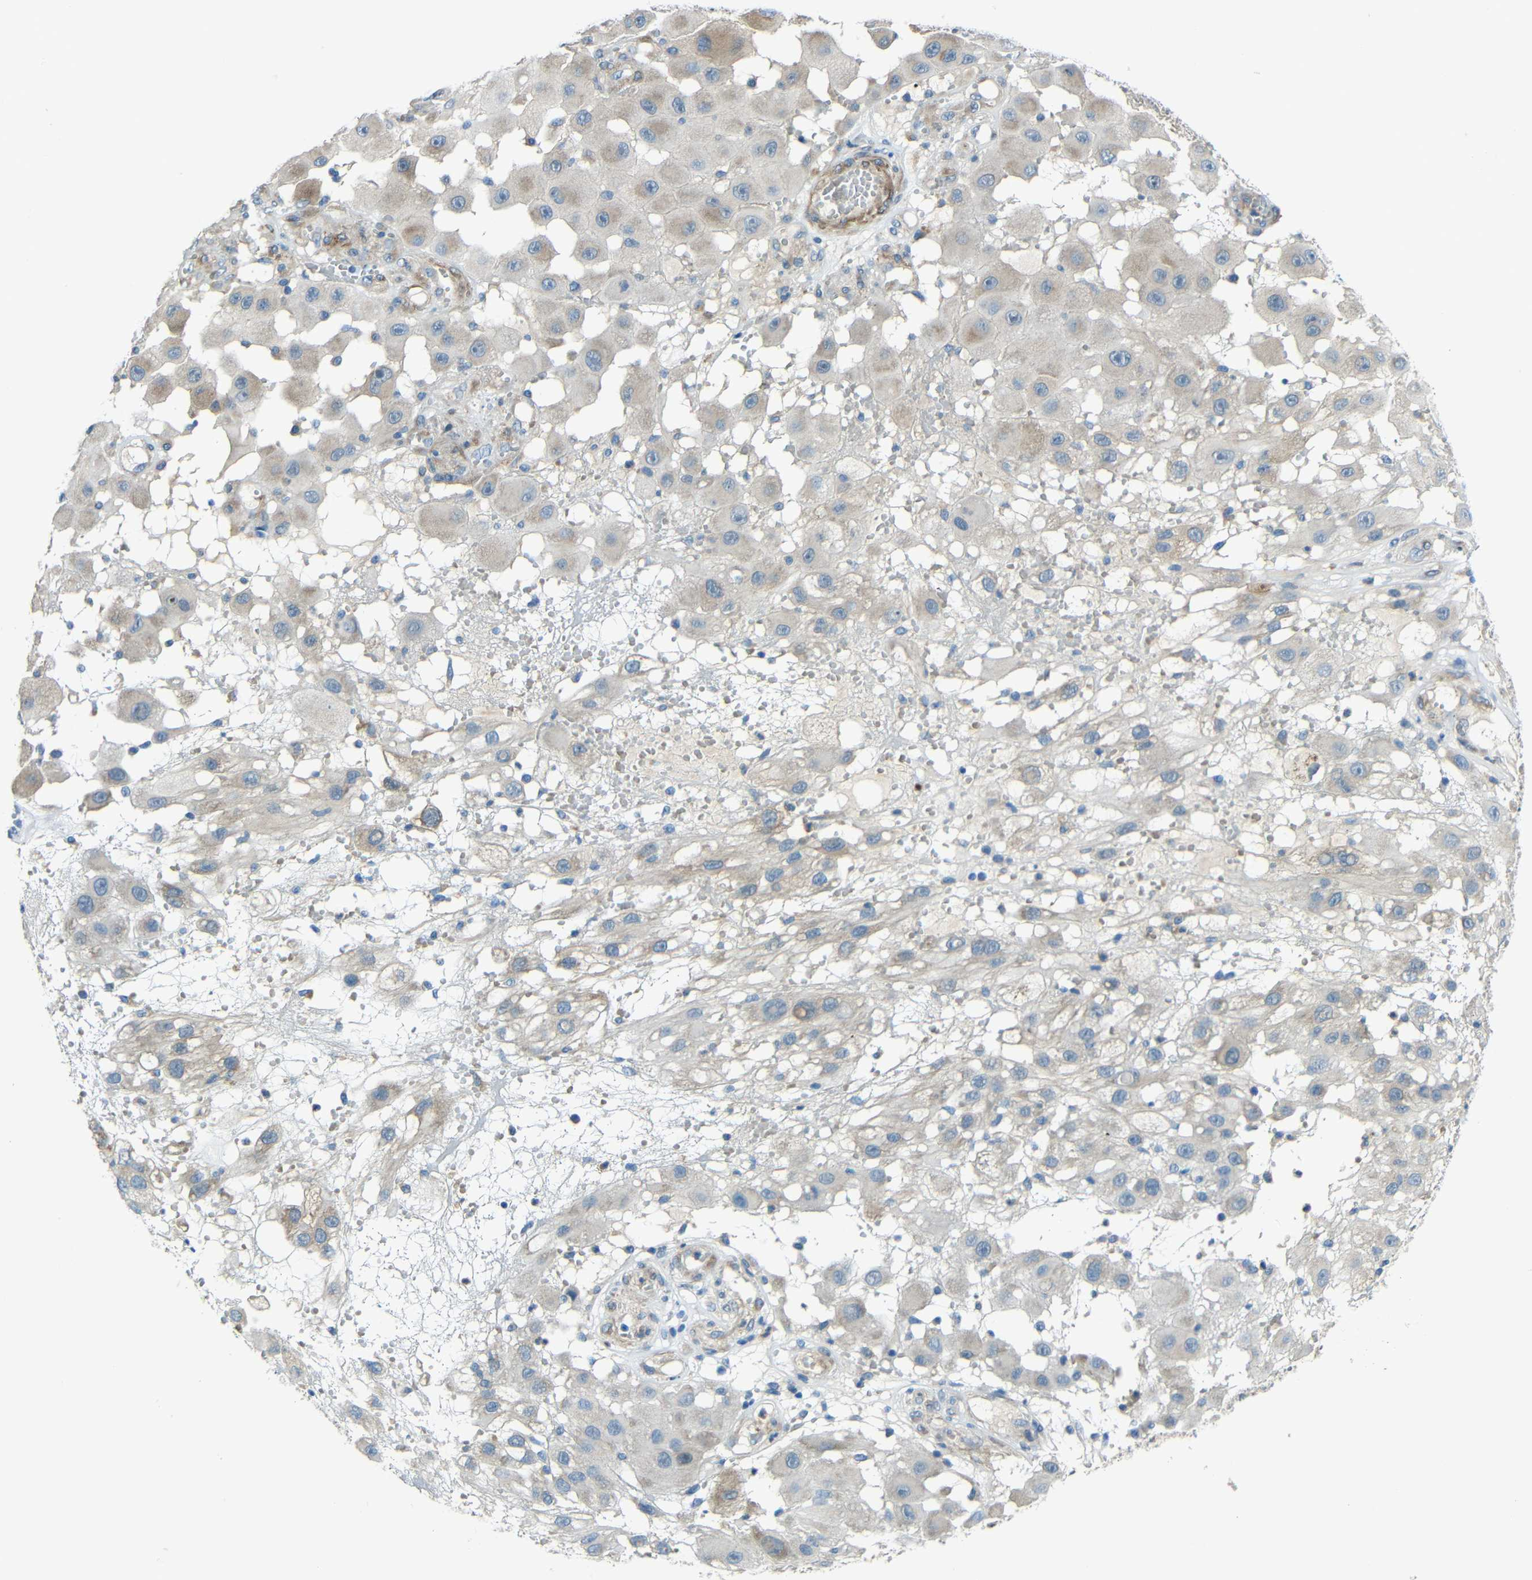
{"staining": {"intensity": "moderate", "quantity": "<25%", "location": "cytoplasmic/membranous"}, "tissue": "melanoma", "cell_type": "Tumor cells", "image_type": "cancer", "snomed": [{"axis": "morphology", "description": "Malignant melanoma, NOS"}, {"axis": "topography", "description": "Skin"}], "caption": "Brown immunohistochemical staining in melanoma demonstrates moderate cytoplasmic/membranous staining in about <25% of tumor cells.", "gene": "DCLK1", "patient": {"sex": "female", "age": 81}}